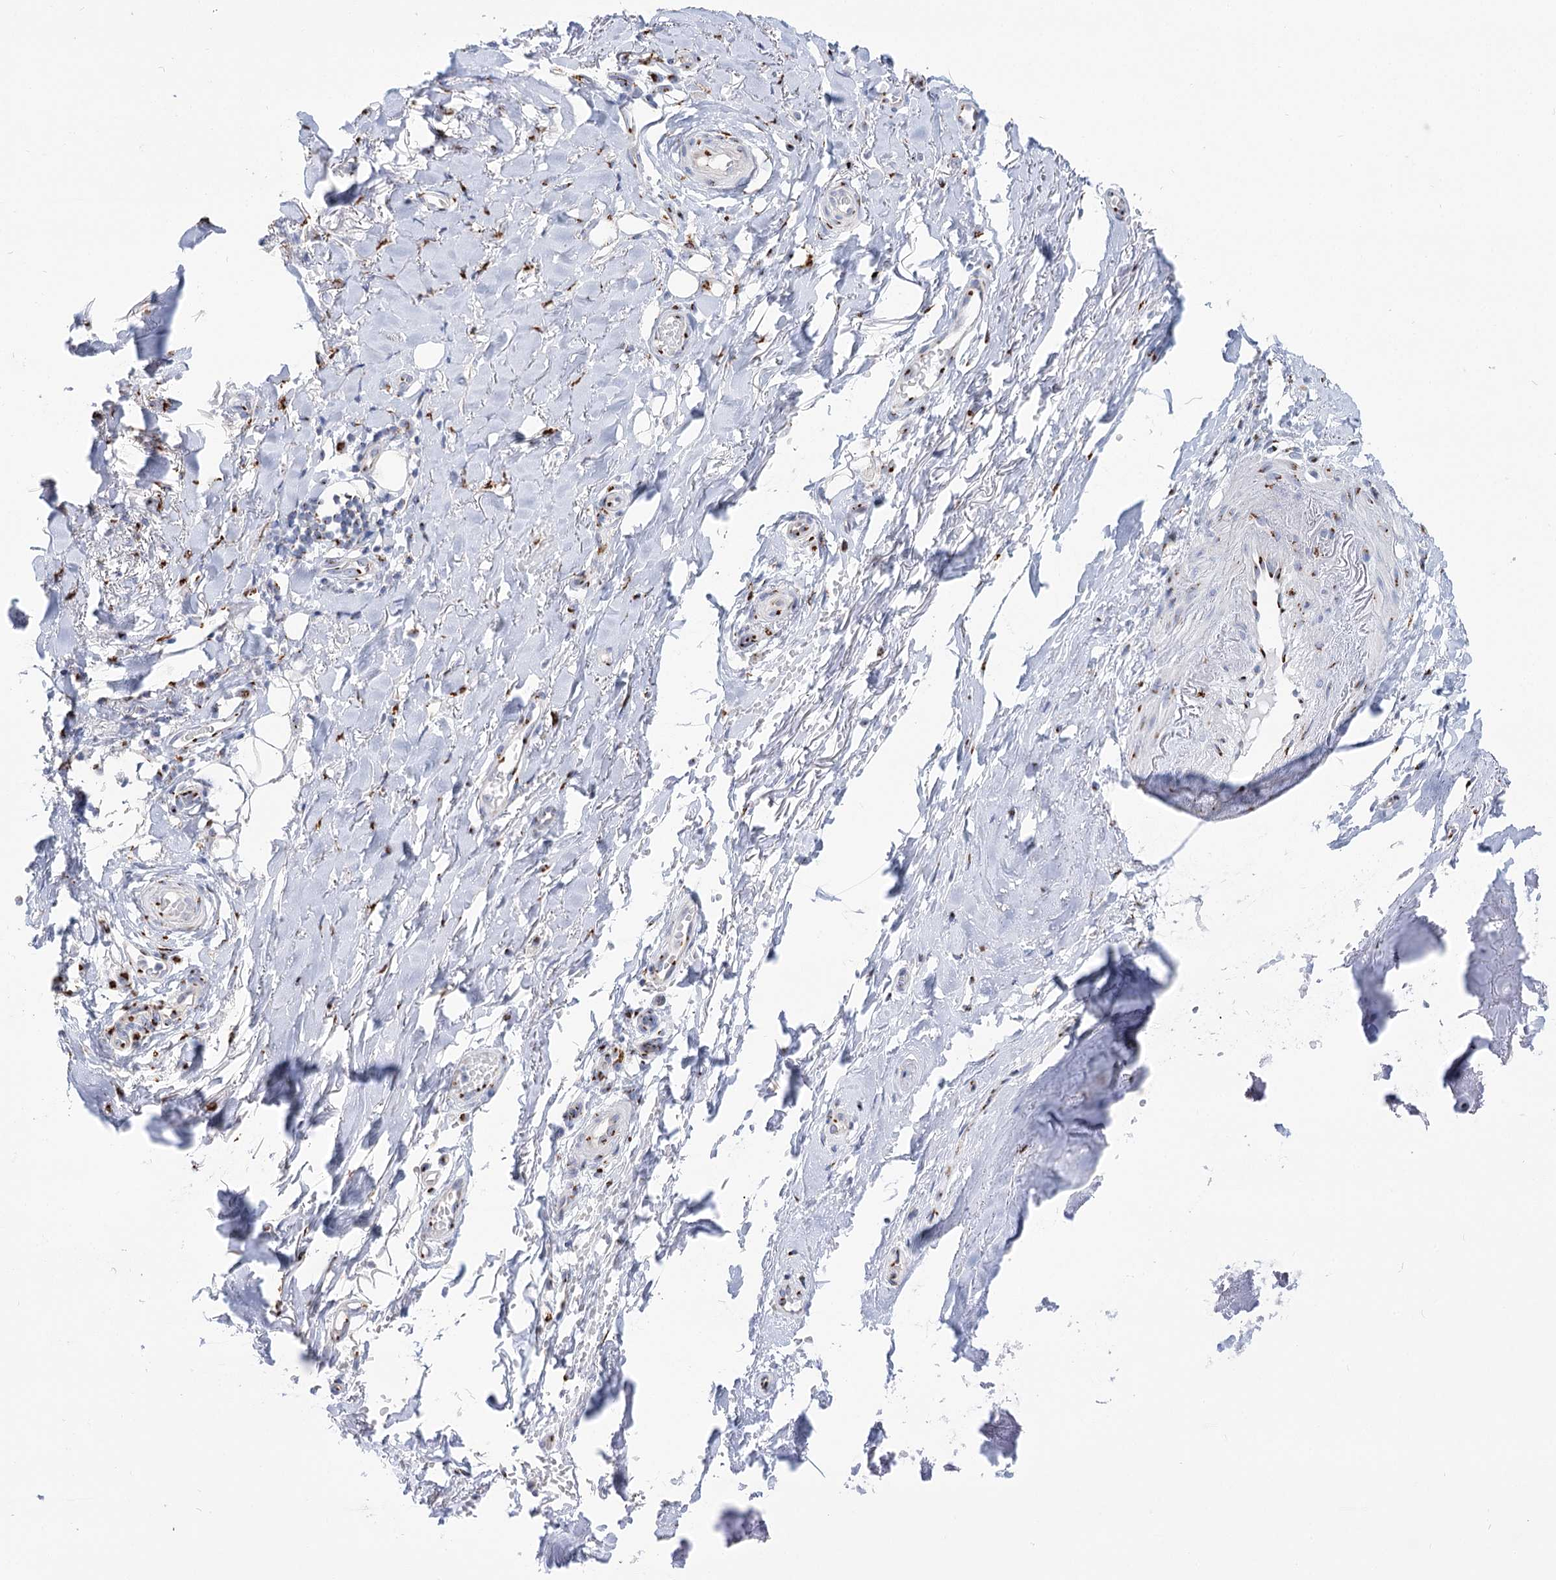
{"staining": {"intensity": "moderate", "quantity": "25%-75%", "location": "cytoplasmic/membranous"}, "tissue": "adipose tissue", "cell_type": "Adipocytes", "image_type": "normal", "snomed": [{"axis": "morphology", "description": "Normal tissue, NOS"}, {"axis": "morphology", "description": "Basal cell carcinoma"}, {"axis": "topography", "description": "Skin"}], "caption": "Moderate cytoplasmic/membranous positivity for a protein is appreciated in approximately 25%-75% of adipocytes of unremarkable adipose tissue using immunohistochemistry.", "gene": "TMEM165", "patient": {"sex": "female", "age": 89}}